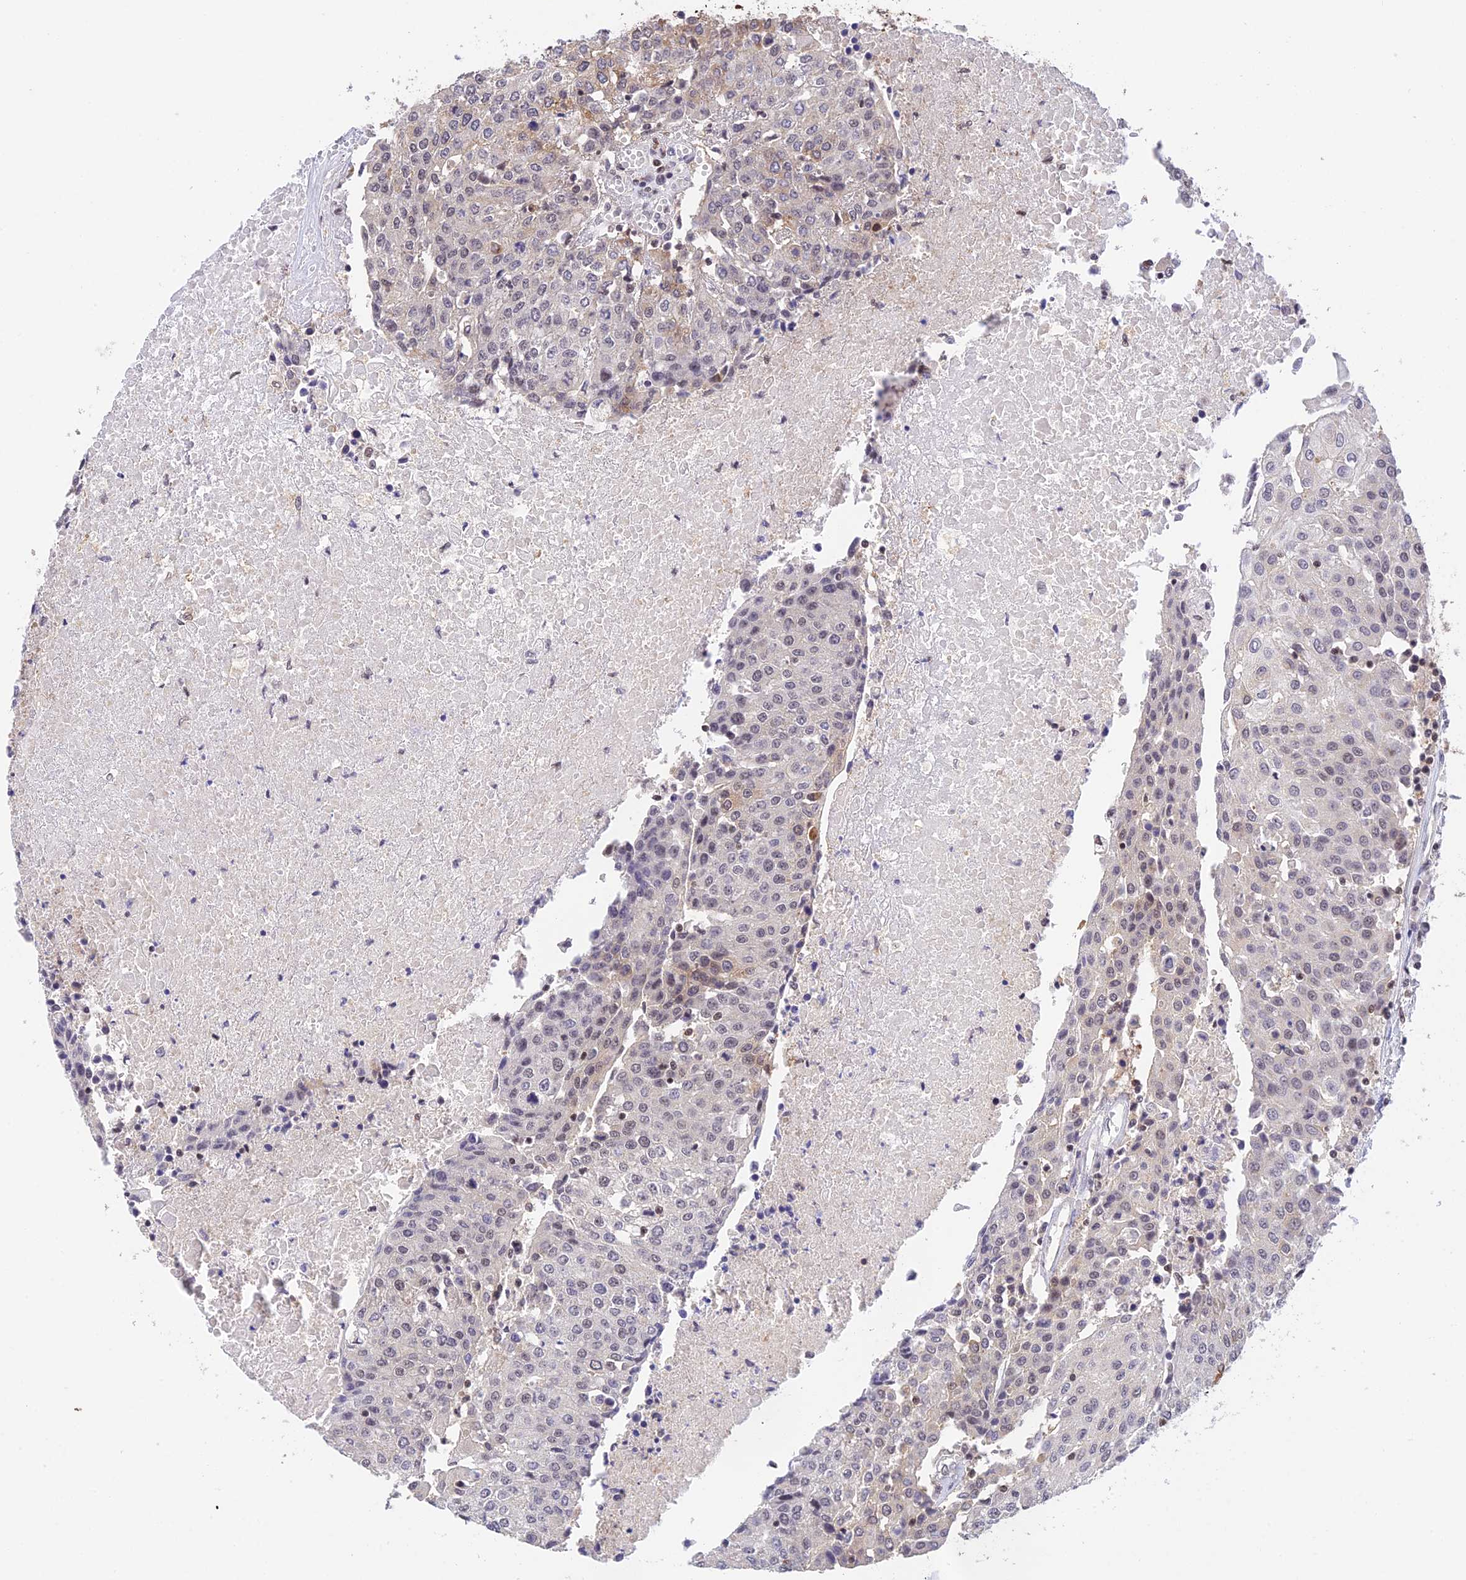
{"staining": {"intensity": "negative", "quantity": "none", "location": "none"}, "tissue": "urothelial cancer", "cell_type": "Tumor cells", "image_type": "cancer", "snomed": [{"axis": "morphology", "description": "Urothelial carcinoma, High grade"}, {"axis": "topography", "description": "Urinary bladder"}], "caption": "A micrograph of human high-grade urothelial carcinoma is negative for staining in tumor cells.", "gene": "THAP11", "patient": {"sex": "female", "age": 85}}